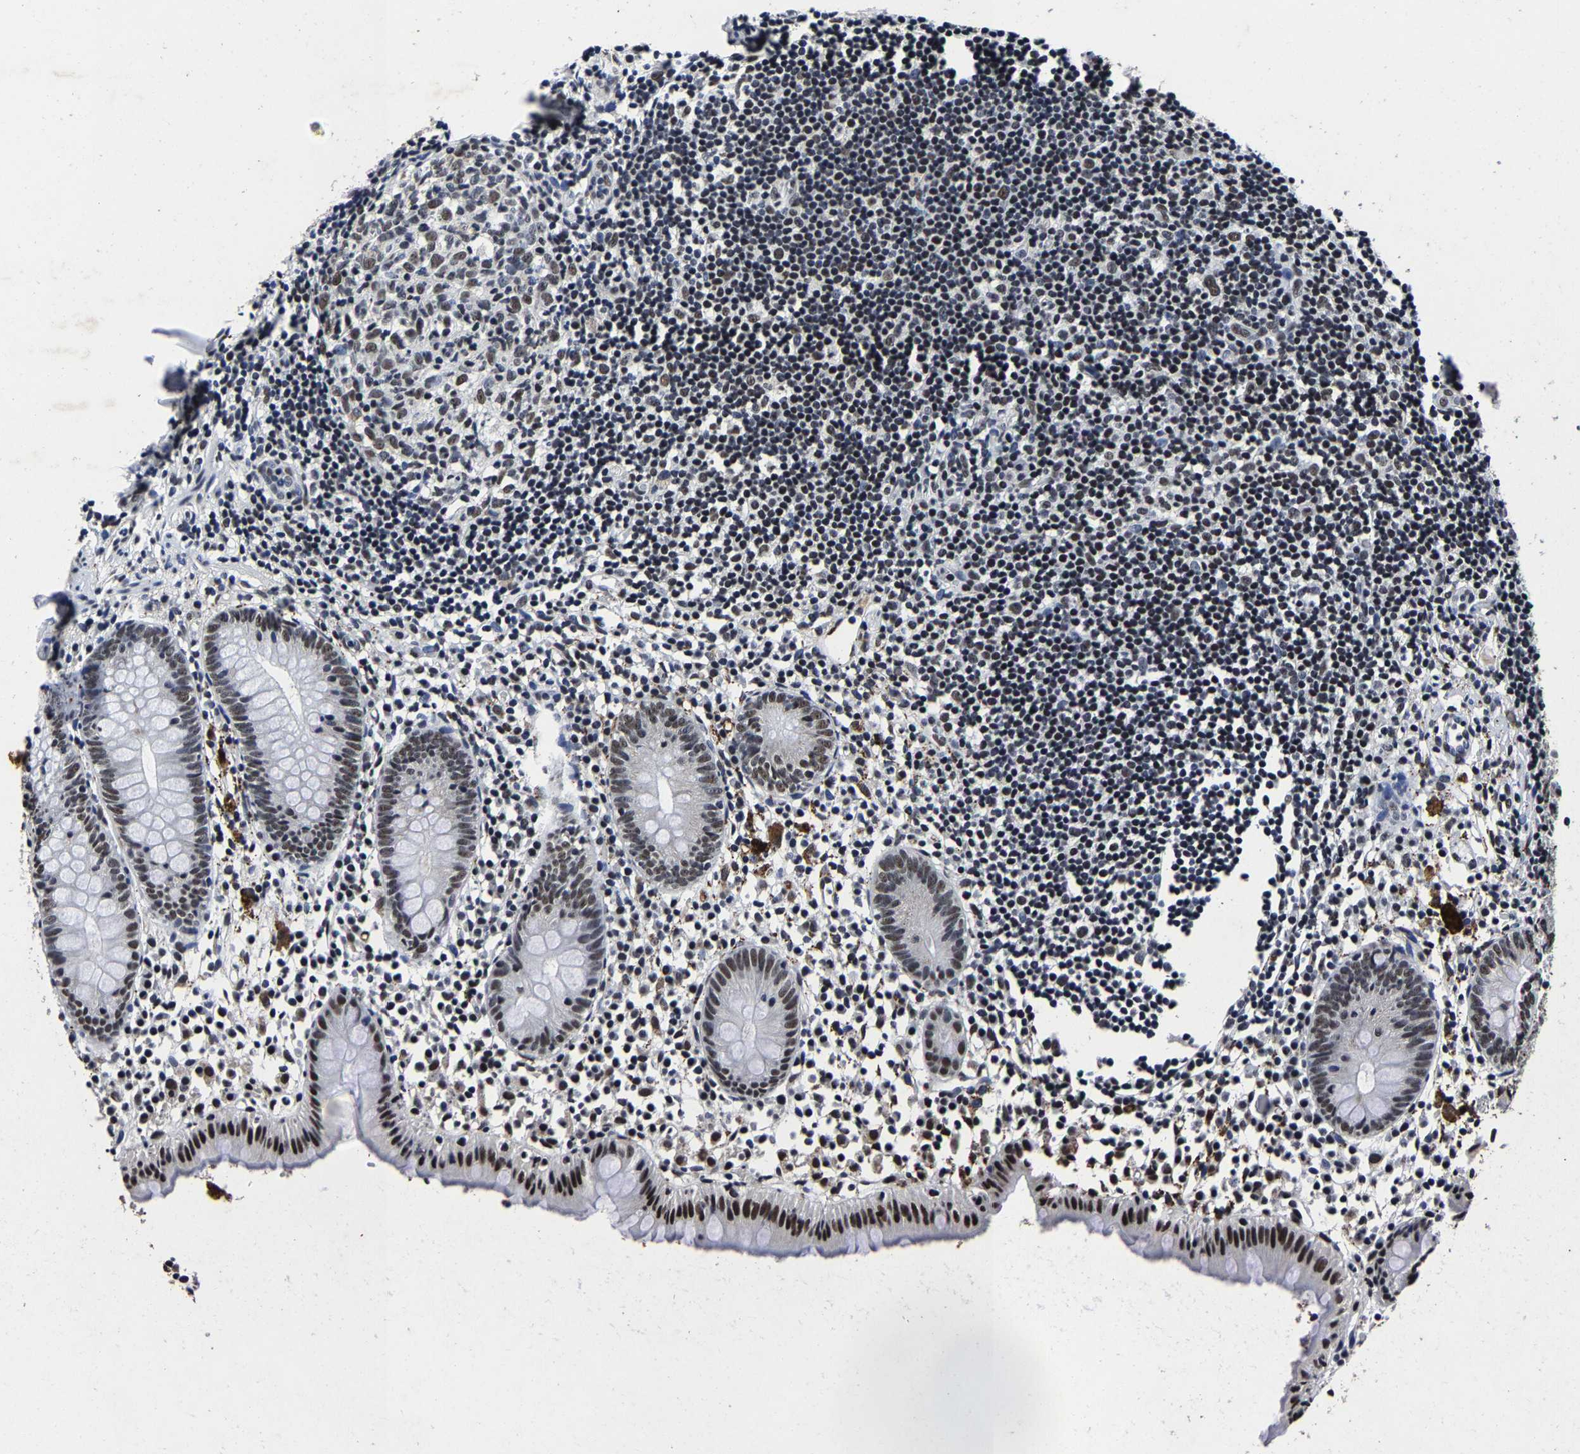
{"staining": {"intensity": "moderate", "quantity": "25%-75%", "location": "nuclear"}, "tissue": "appendix", "cell_type": "Glandular cells", "image_type": "normal", "snomed": [{"axis": "morphology", "description": "Normal tissue, NOS"}, {"axis": "topography", "description": "Appendix"}], "caption": "A histopathology image of appendix stained for a protein shows moderate nuclear brown staining in glandular cells. The protein is shown in brown color, while the nuclei are stained blue.", "gene": "RBM45", "patient": {"sex": "female", "age": 20}}